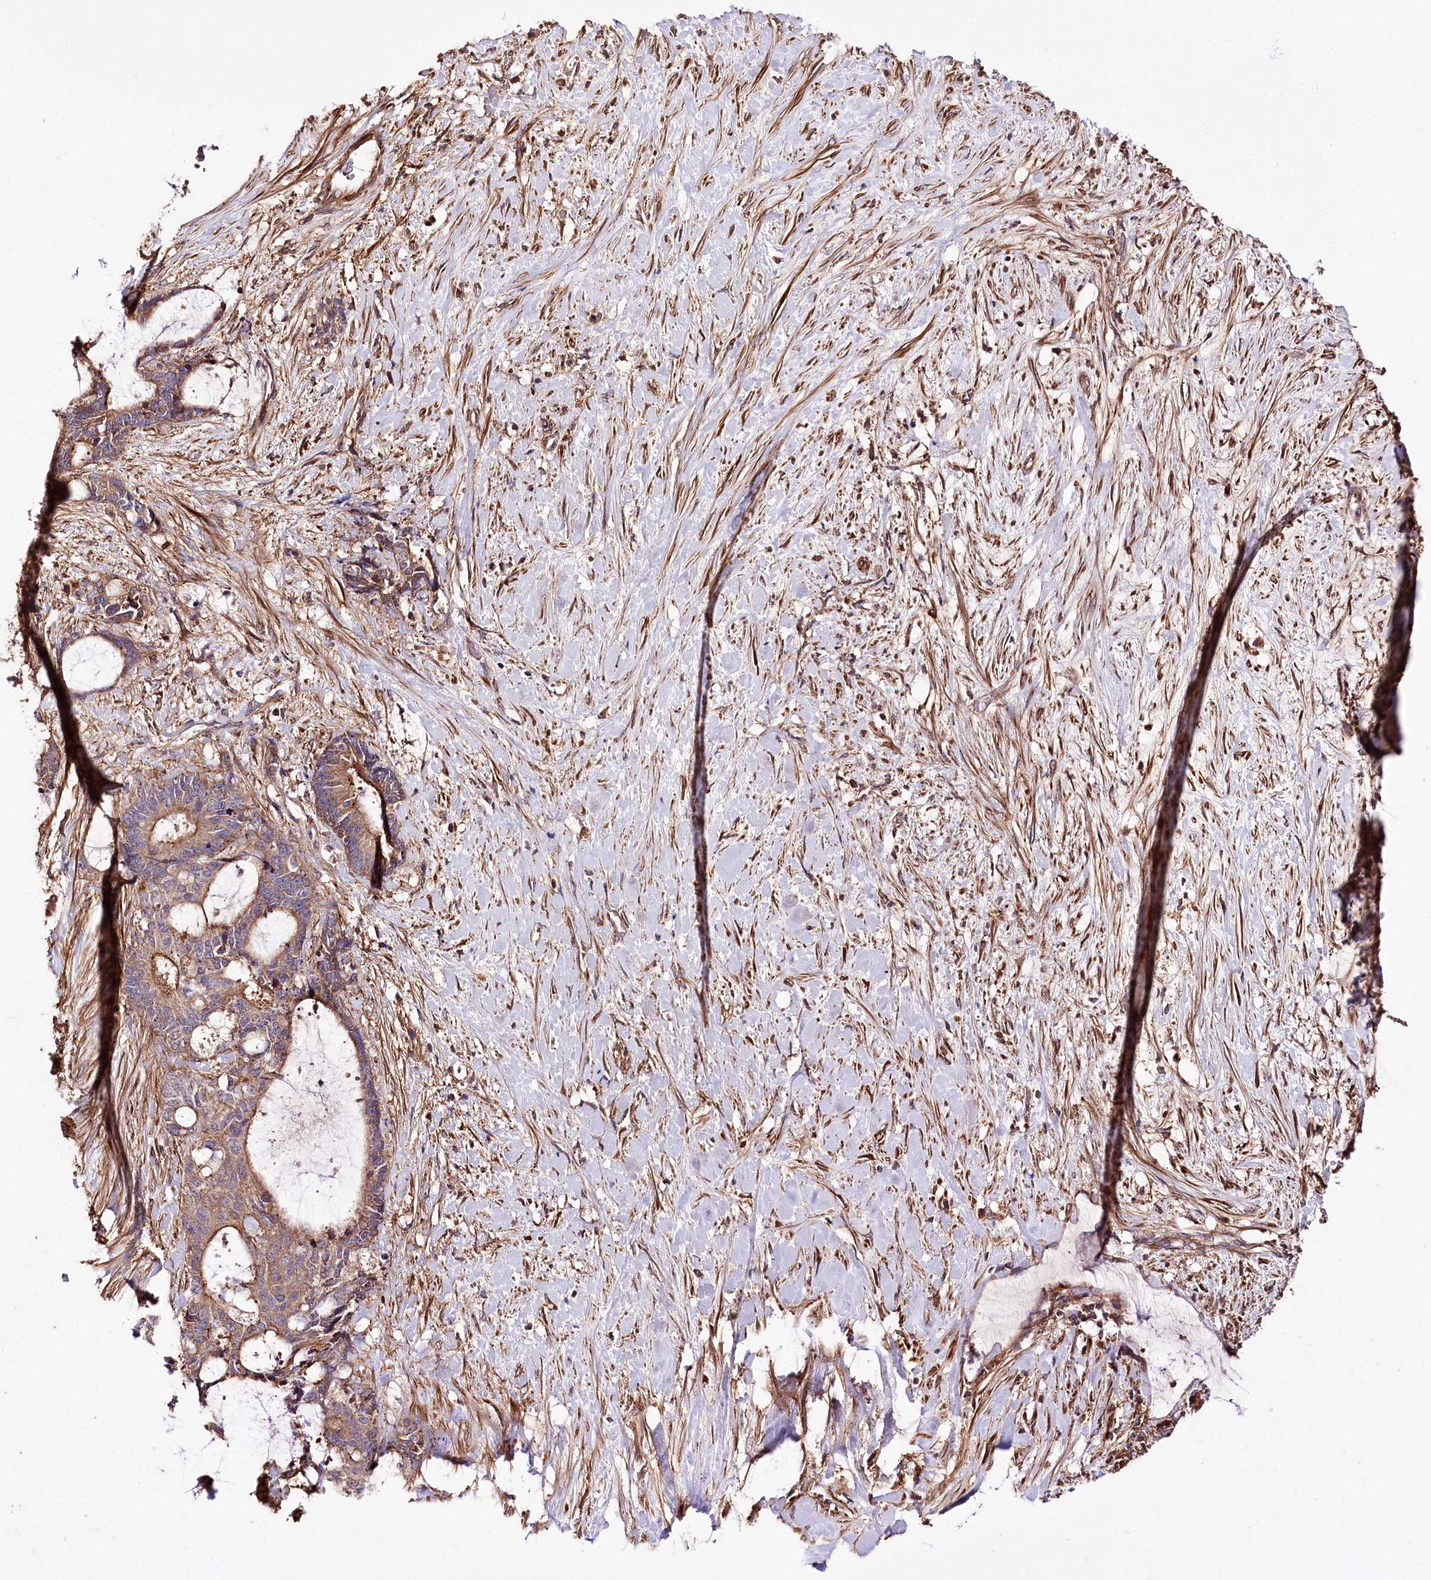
{"staining": {"intensity": "moderate", "quantity": ">75%", "location": "cytoplasmic/membranous"}, "tissue": "liver cancer", "cell_type": "Tumor cells", "image_type": "cancer", "snomed": [{"axis": "morphology", "description": "Normal tissue, NOS"}, {"axis": "morphology", "description": "Cholangiocarcinoma"}, {"axis": "topography", "description": "Liver"}, {"axis": "topography", "description": "Peripheral nerve tissue"}], "caption": "Cholangiocarcinoma (liver) stained with DAB immunohistochemistry displays medium levels of moderate cytoplasmic/membranous expression in approximately >75% of tumor cells.", "gene": "WWC1", "patient": {"sex": "female", "age": 73}}